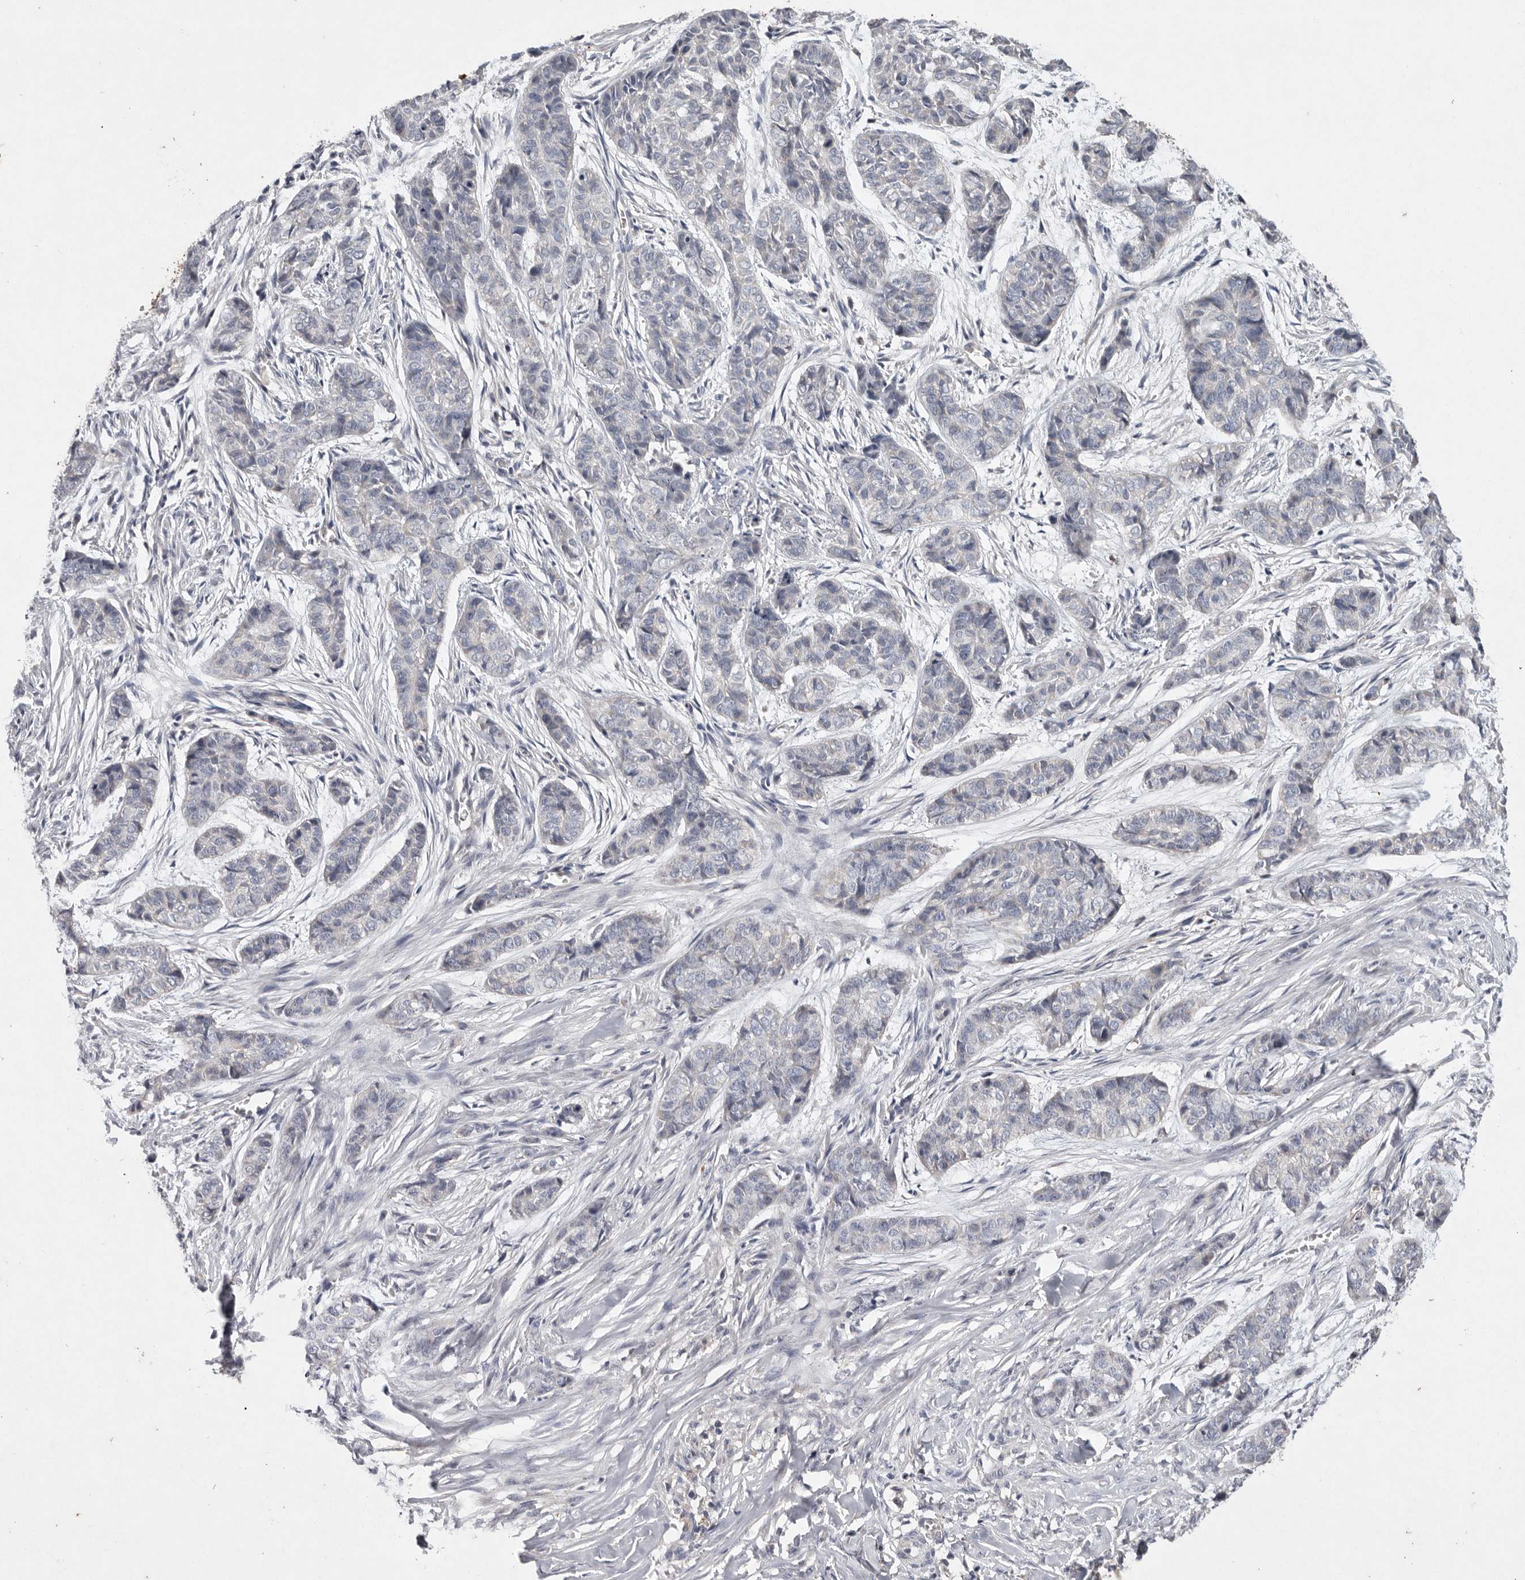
{"staining": {"intensity": "negative", "quantity": "none", "location": "none"}, "tissue": "skin cancer", "cell_type": "Tumor cells", "image_type": "cancer", "snomed": [{"axis": "morphology", "description": "Basal cell carcinoma"}, {"axis": "topography", "description": "Skin"}], "caption": "Skin cancer (basal cell carcinoma) was stained to show a protein in brown. There is no significant expression in tumor cells.", "gene": "TNFSF14", "patient": {"sex": "female", "age": 64}}